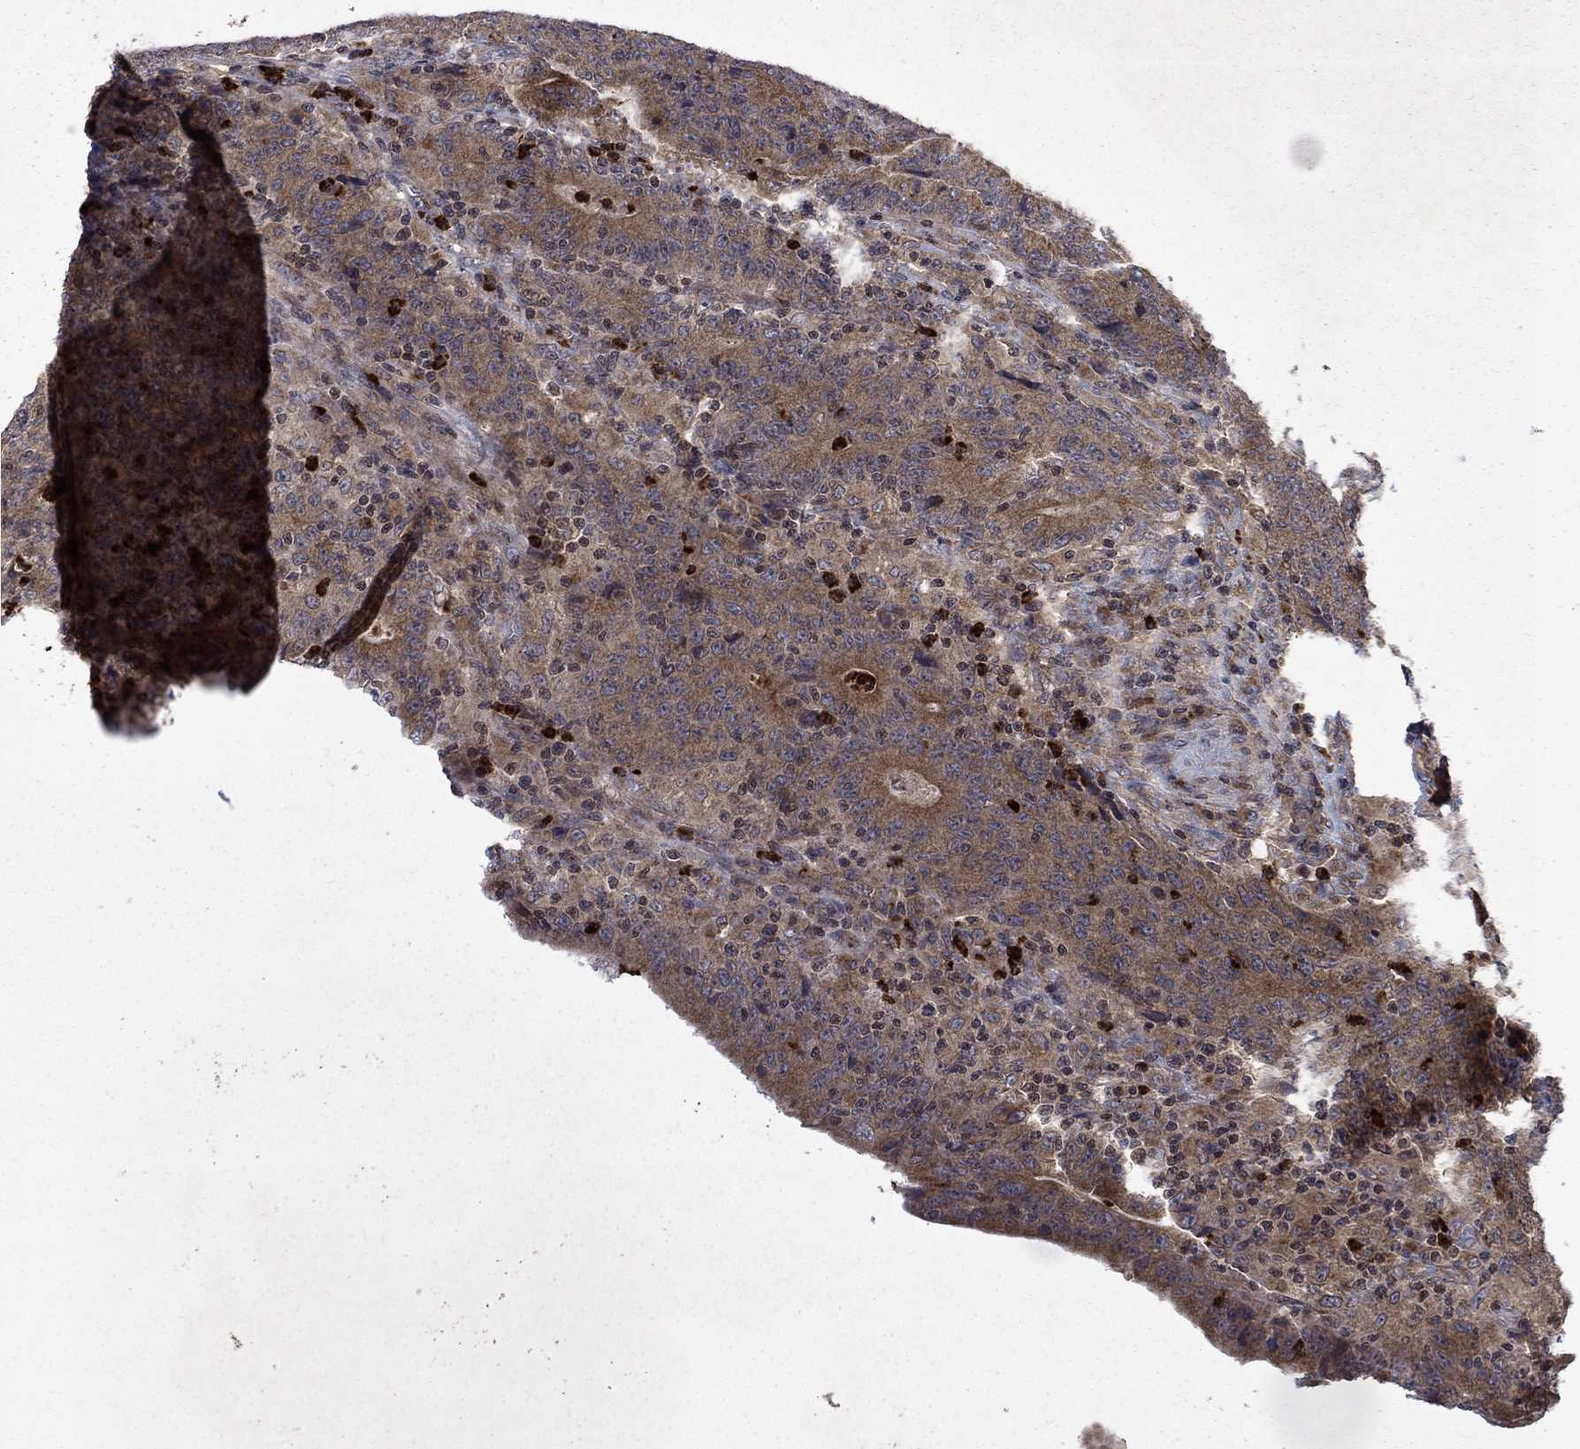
{"staining": {"intensity": "moderate", "quantity": "<25%", "location": "cytoplasmic/membranous"}, "tissue": "colorectal cancer", "cell_type": "Tumor cells", "image_type": "cancer", "snomed": [{"axis": "morphology", "description": "Adenocarcinoma, NOS"}, {"axis": "topography", "description": "Colon"}], "caption": "A low amount of moderate cytoplasmic/membranous expression is present in approximately <25% of tumor cells in colorectal adenocarcinoma tissue.", "gene": "TMEM33", "patient": {"sex": "female", "age": 75}}